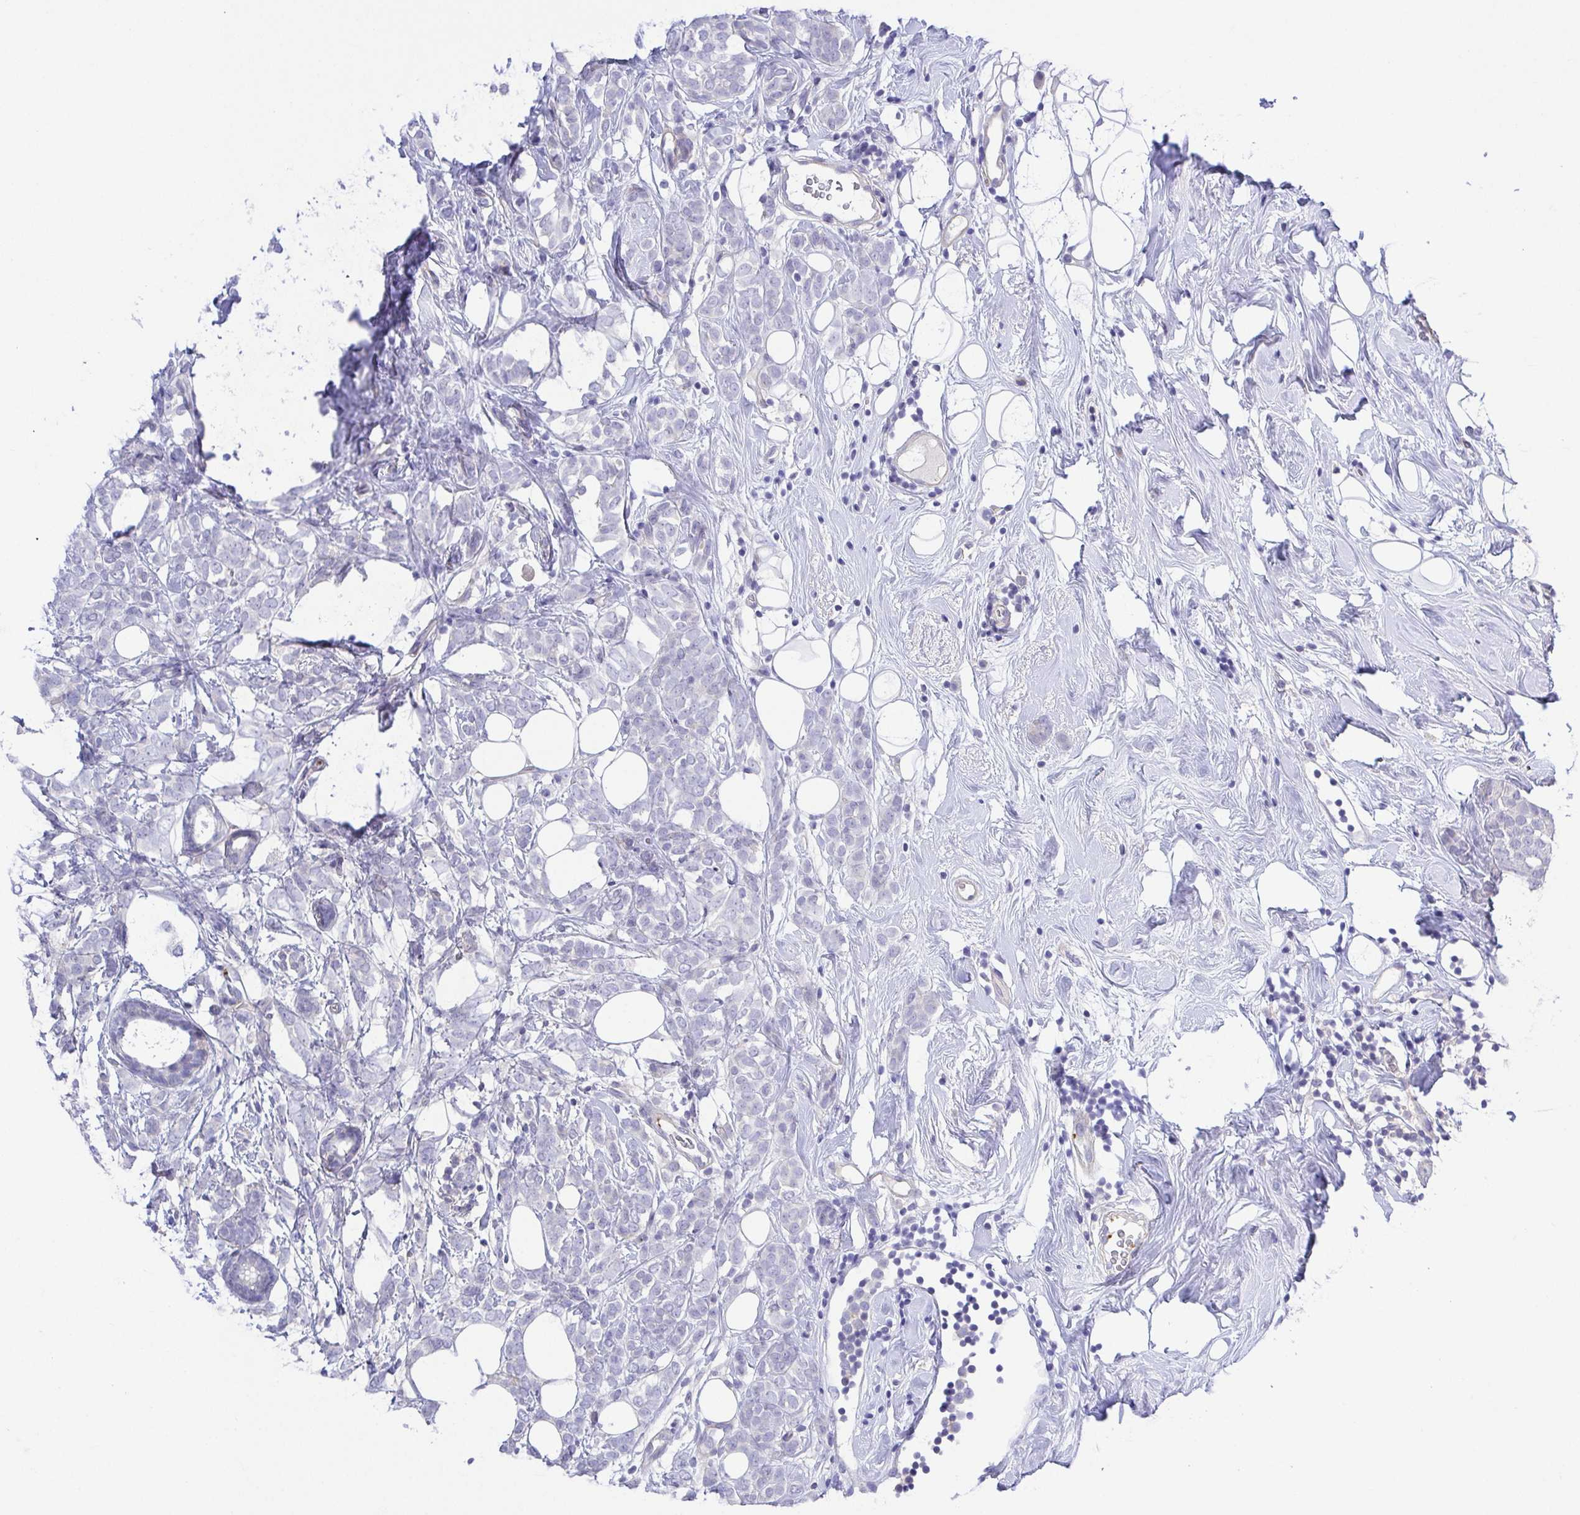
{"staining": {"intensity": "negative", "quantity": "none", "location": "none"}, "tissue": "breast cancer", "cell_type": "Tumor cells", "image_type": "cancer", "snomed": [{"axis": "morphology", "description": "Lobular carcinoma"}, {"axis": "topography", "description": "Breast"}], "caption": "The photomicrograph exhibits no significant positivity in tumor cells of breast cancer (lobular carcinoma).", "gene": "PRR14L", "patient": {"sex": "female", "age": 49}}